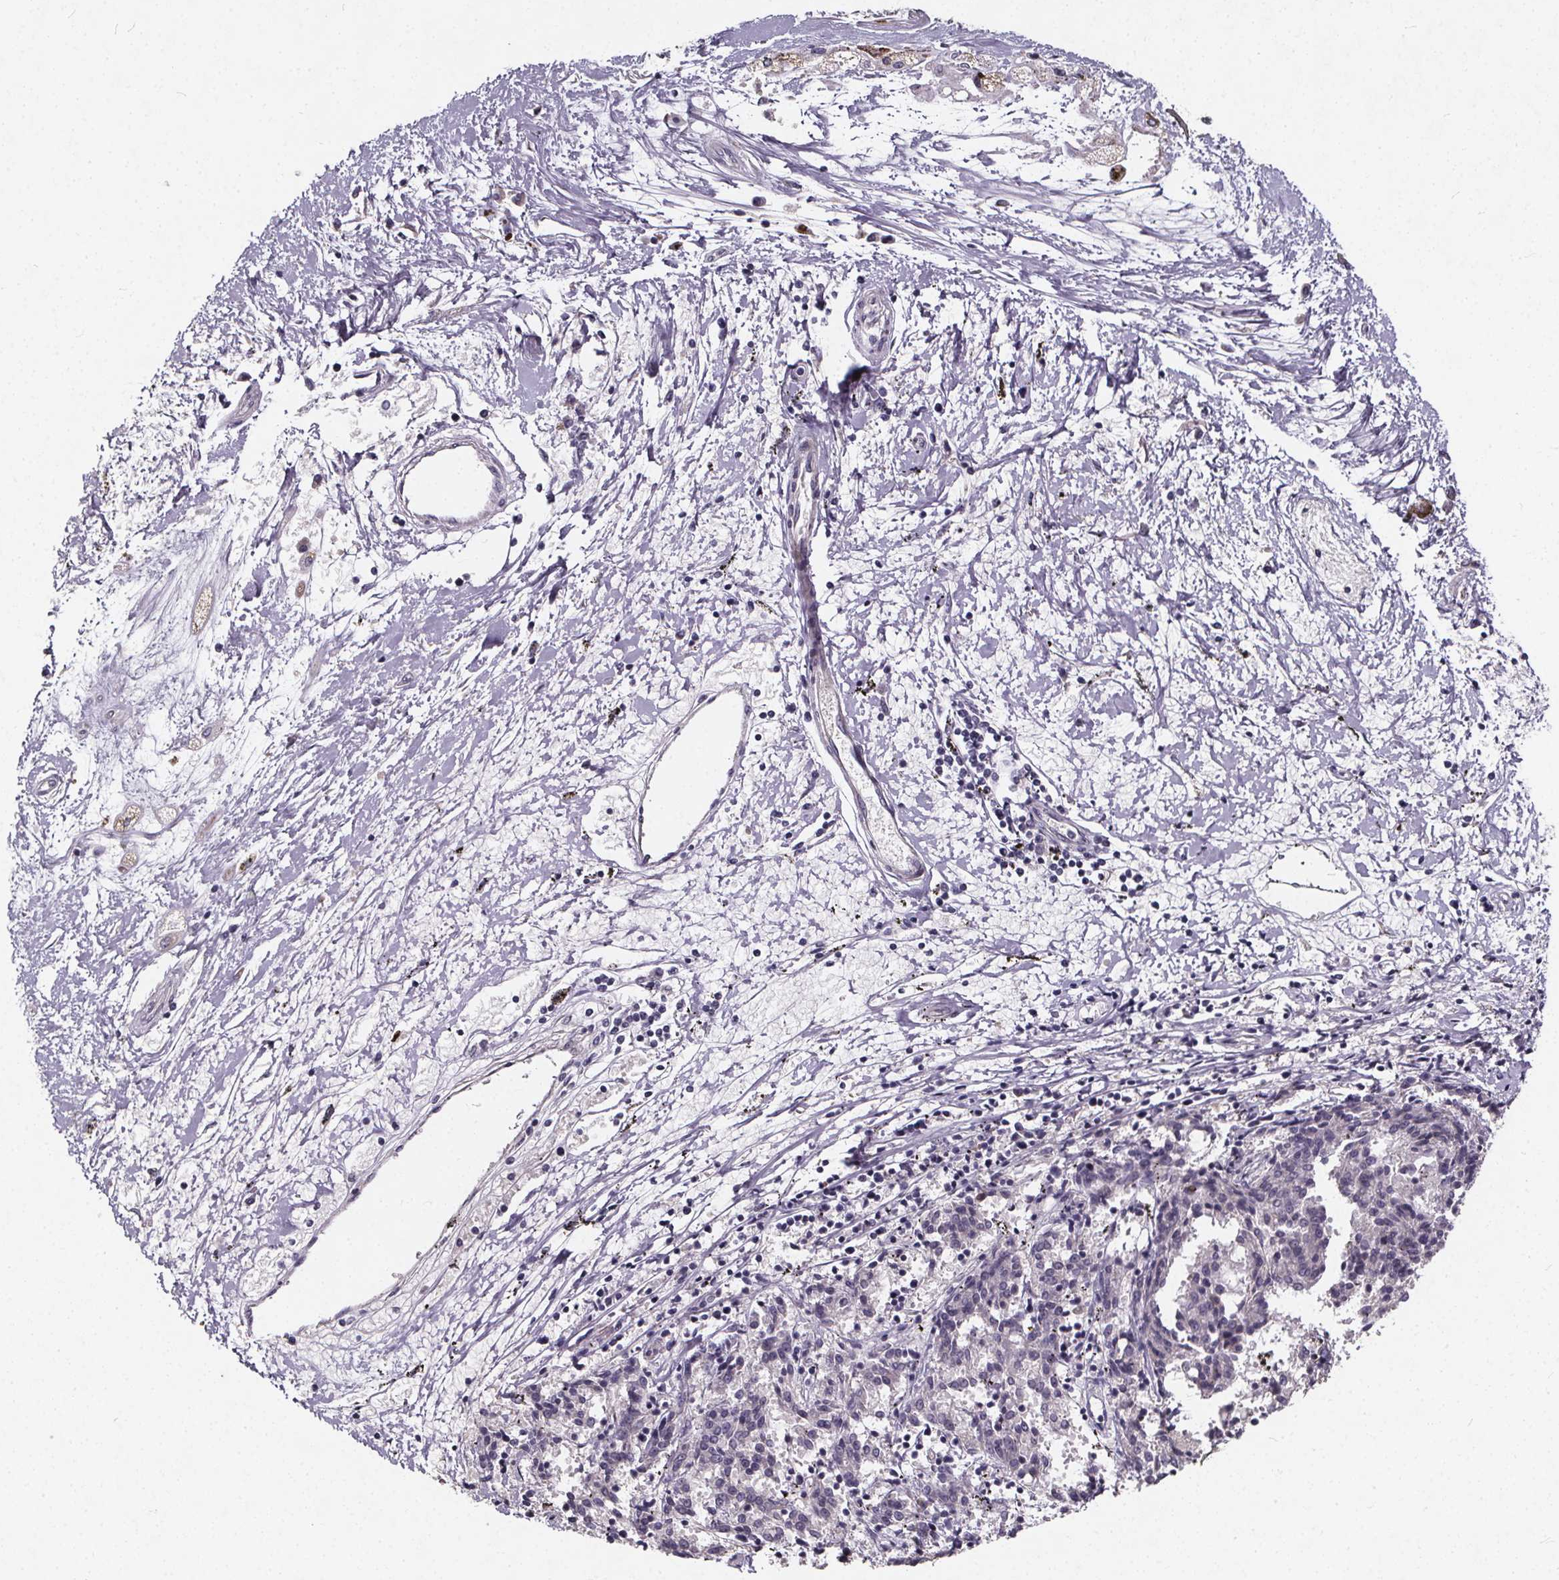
{"staining": {"intensity": "negative", "quantity": "none", "location": "none"}, "tissue": "melanoma", "cell_type": "Tumor cells", "image_type": "cancer", "snomed": [{"axis": "morphology", "description": "Malignant melanoma, NOS"}, {"axis": "topography", "description": "Skin"}], "caption": "Malignant melanoma was stained to show a protein in brown. There is no significant expression in tumor cells. The staining was performed using DAB (3,3'-diaminobenzidine) to visualize the protein expression in brown, while the nuclei were stained in blue with hematoxylin (Magnification: 20x).", "gene": "TSPAN14", "patient": {"sex": "female", "age": 72}}